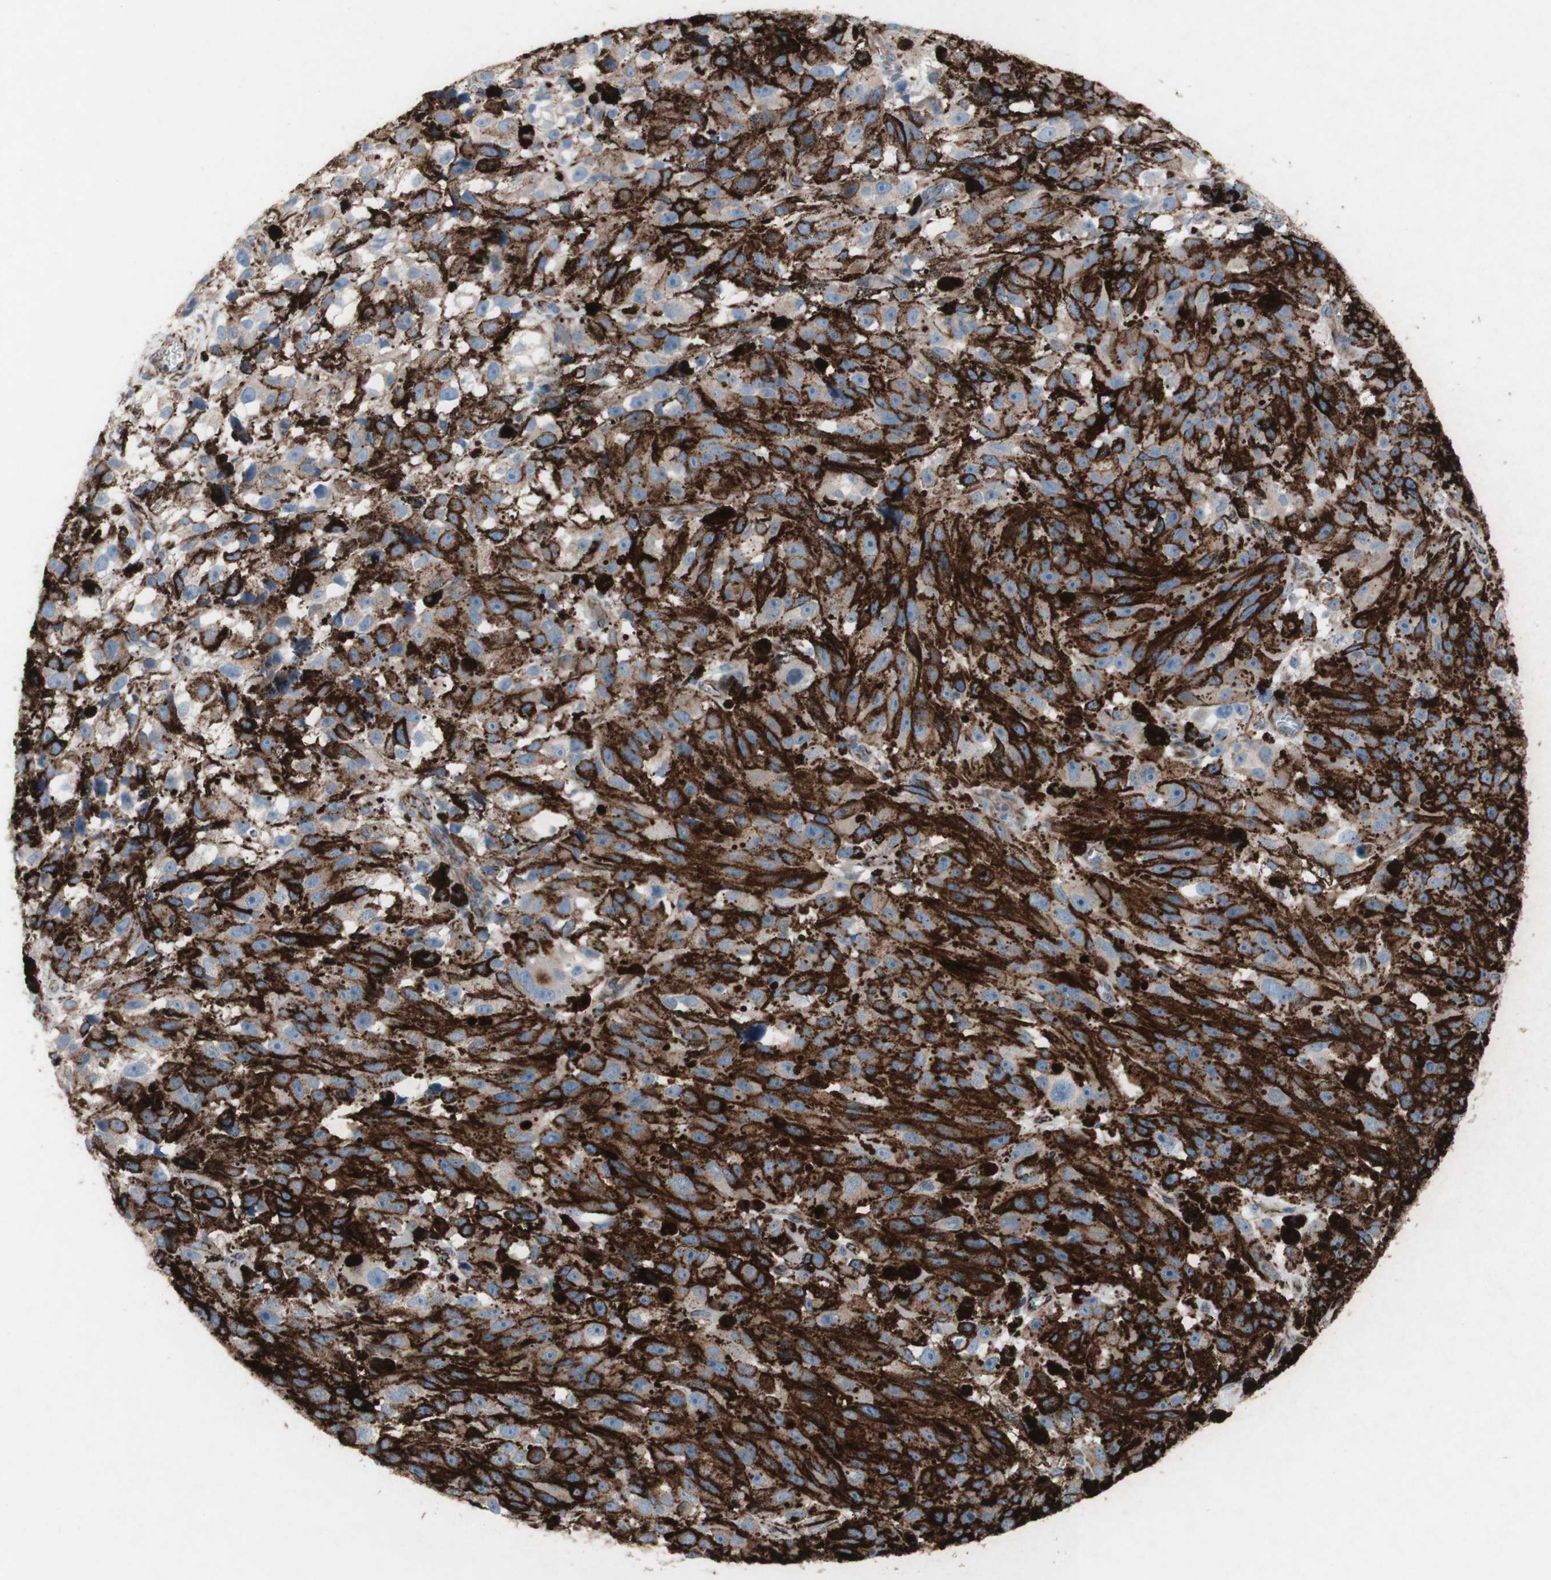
{"staining": {"intensity": "strong", "quantity": ">75%", "location": "cytoplasmic/membranous"}, "tissue": "melanoma", "cell_type": "Tumor cells", "image_type": "cancer", "snomed": [{"axis": "morphology", "description": "Malignant melanoma, NOS"}, {"axis": "topography", "description": "Skin"}], "caption": "A high-resolution micrograph shows IHC staining of malignant melanoma, which reveals strong cytoplasmic/membranous expression in approximately >75% of tumor cells.", "gene": "AGPAT5", "patient": {"sex": "female", "age": 104}}